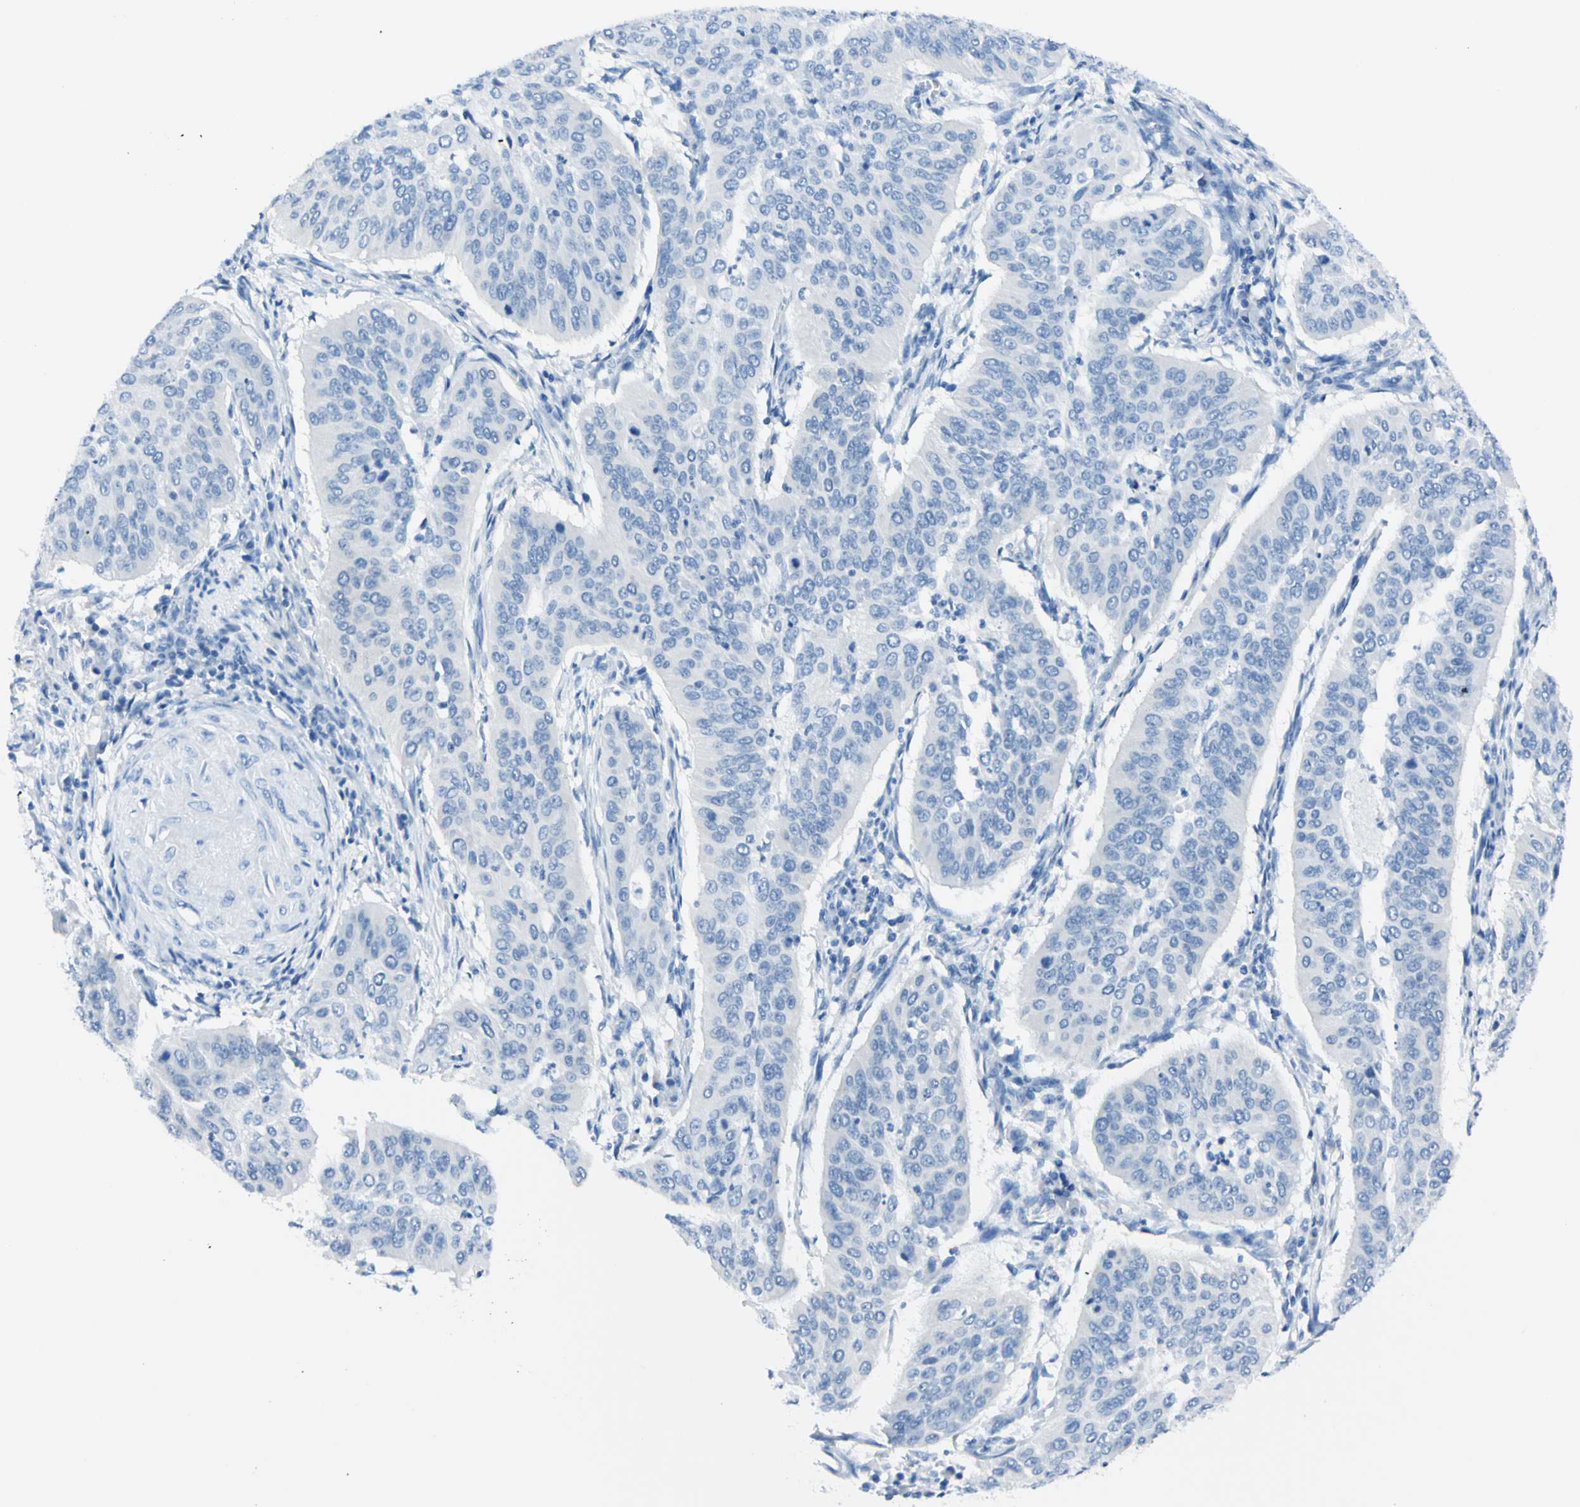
{"staining": {"intensity": "negative", "quantity": "none", "location": "none"}, "tissue": "cervical cancer", "cell_type": "Tumor cells", "image_type": "cancer", "snomed": [{"axis": "morphology", "description": "Normal tissue, NOS"}, {"axis": "morphology", "description": "Squamous cell carcinoma, NOS"}, {"axis": "topography", "description": "Cervix"}], "caption": "Histopathology image shows no significant protein staining in tumor cells of cervical cancer (squamous cell carcinoma). (DAB (3,3'-diaminobenzidine) immunohistochemistry (IHC) visualized using brightfield microscopy, high magnification).", "gene": "FOLH1", "patient": {"sex": "female", "age": 39}}